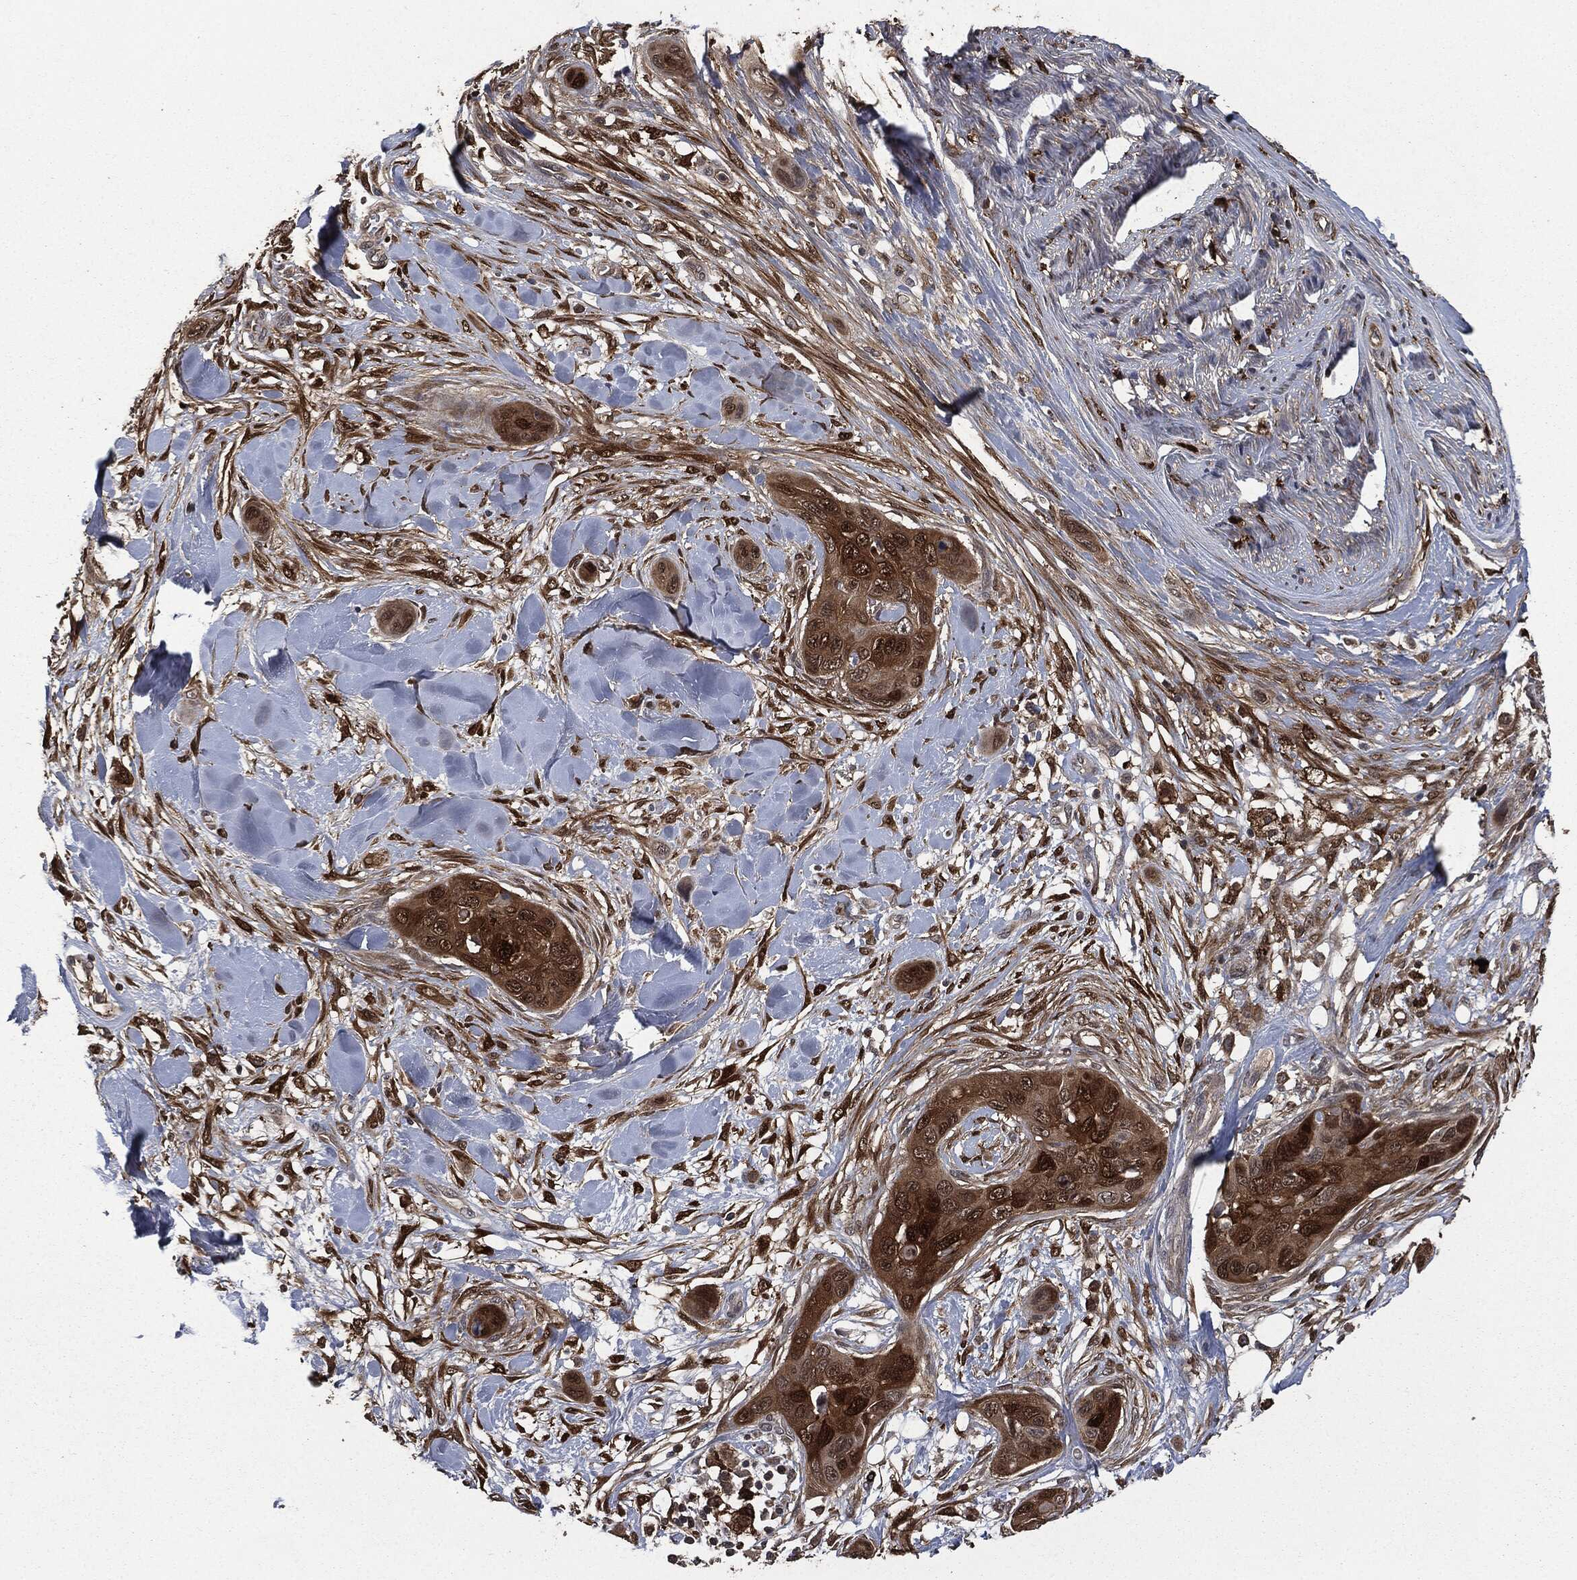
{"staining": {"intensity": "strong", "quantity": "<25%", "location": "cytoplasmic/membranous"}, "tissue": "skin cancer", "cell_type": "Tumor cells", "image_type": "cancer", "snomed": [{"axis": "morphology", "description": "Squamous cell carcinoma, NOS"}, {"axis": "topography", "description": "Skin"}], "caption": "This micrograph displays immunohistochemistry (IHC) staining of human skin squamous cell carcinoma, with medium strong cytoplasmic/membranous positivity in approximately <25% of tumor cells.", "gene": "CRABP2", "patient": {"sex": "male", "age": 78}}